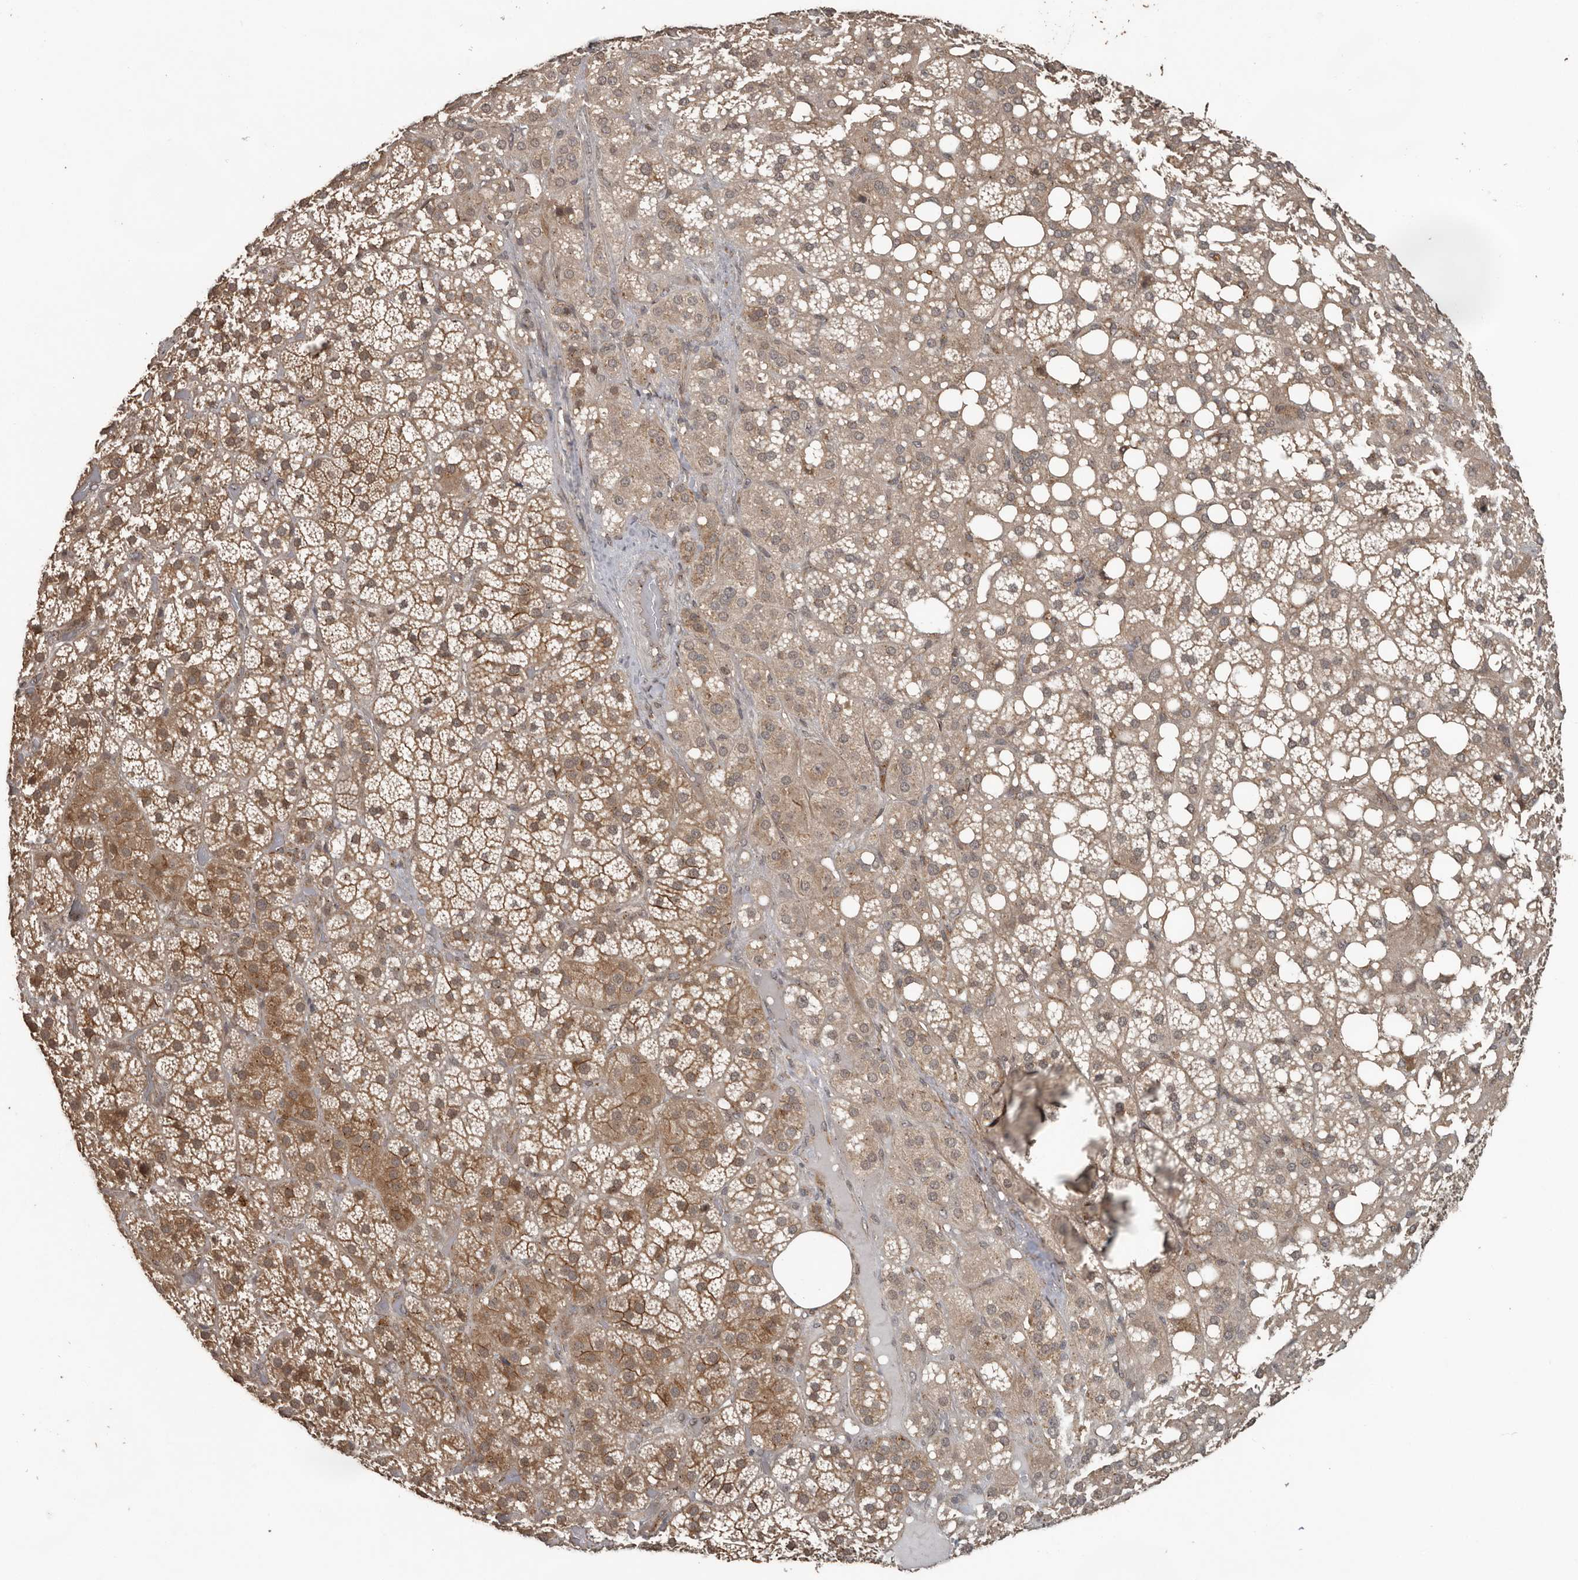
{"staining": {"intensity": "moderate", "quantity": ">75%", "location": "cytoplasmic/membranous,nuclear"}, "tissue": "adrenal gland", "cell_type": "Glandular cells", "image_type": "normal", "snomed": [{"axis": "morphology", "description": "Normal tissue, NOS"}, {"axis": "topography", "description": "Adrenal gland"}], "caption": "Adrenal gland was stained to show a protein in brown. There is medium levels of moderate cytoplasmic/membranous,nuclear expression in about >75% of glandular cells. Using DAB (3,3'-diaminobenzidine) (brown) and hematoxylin (blue) stains, captured at high magnification using brightfield microscopy.", "gene": "CEP350", "patient": {"sex": "female", "age": 59}}